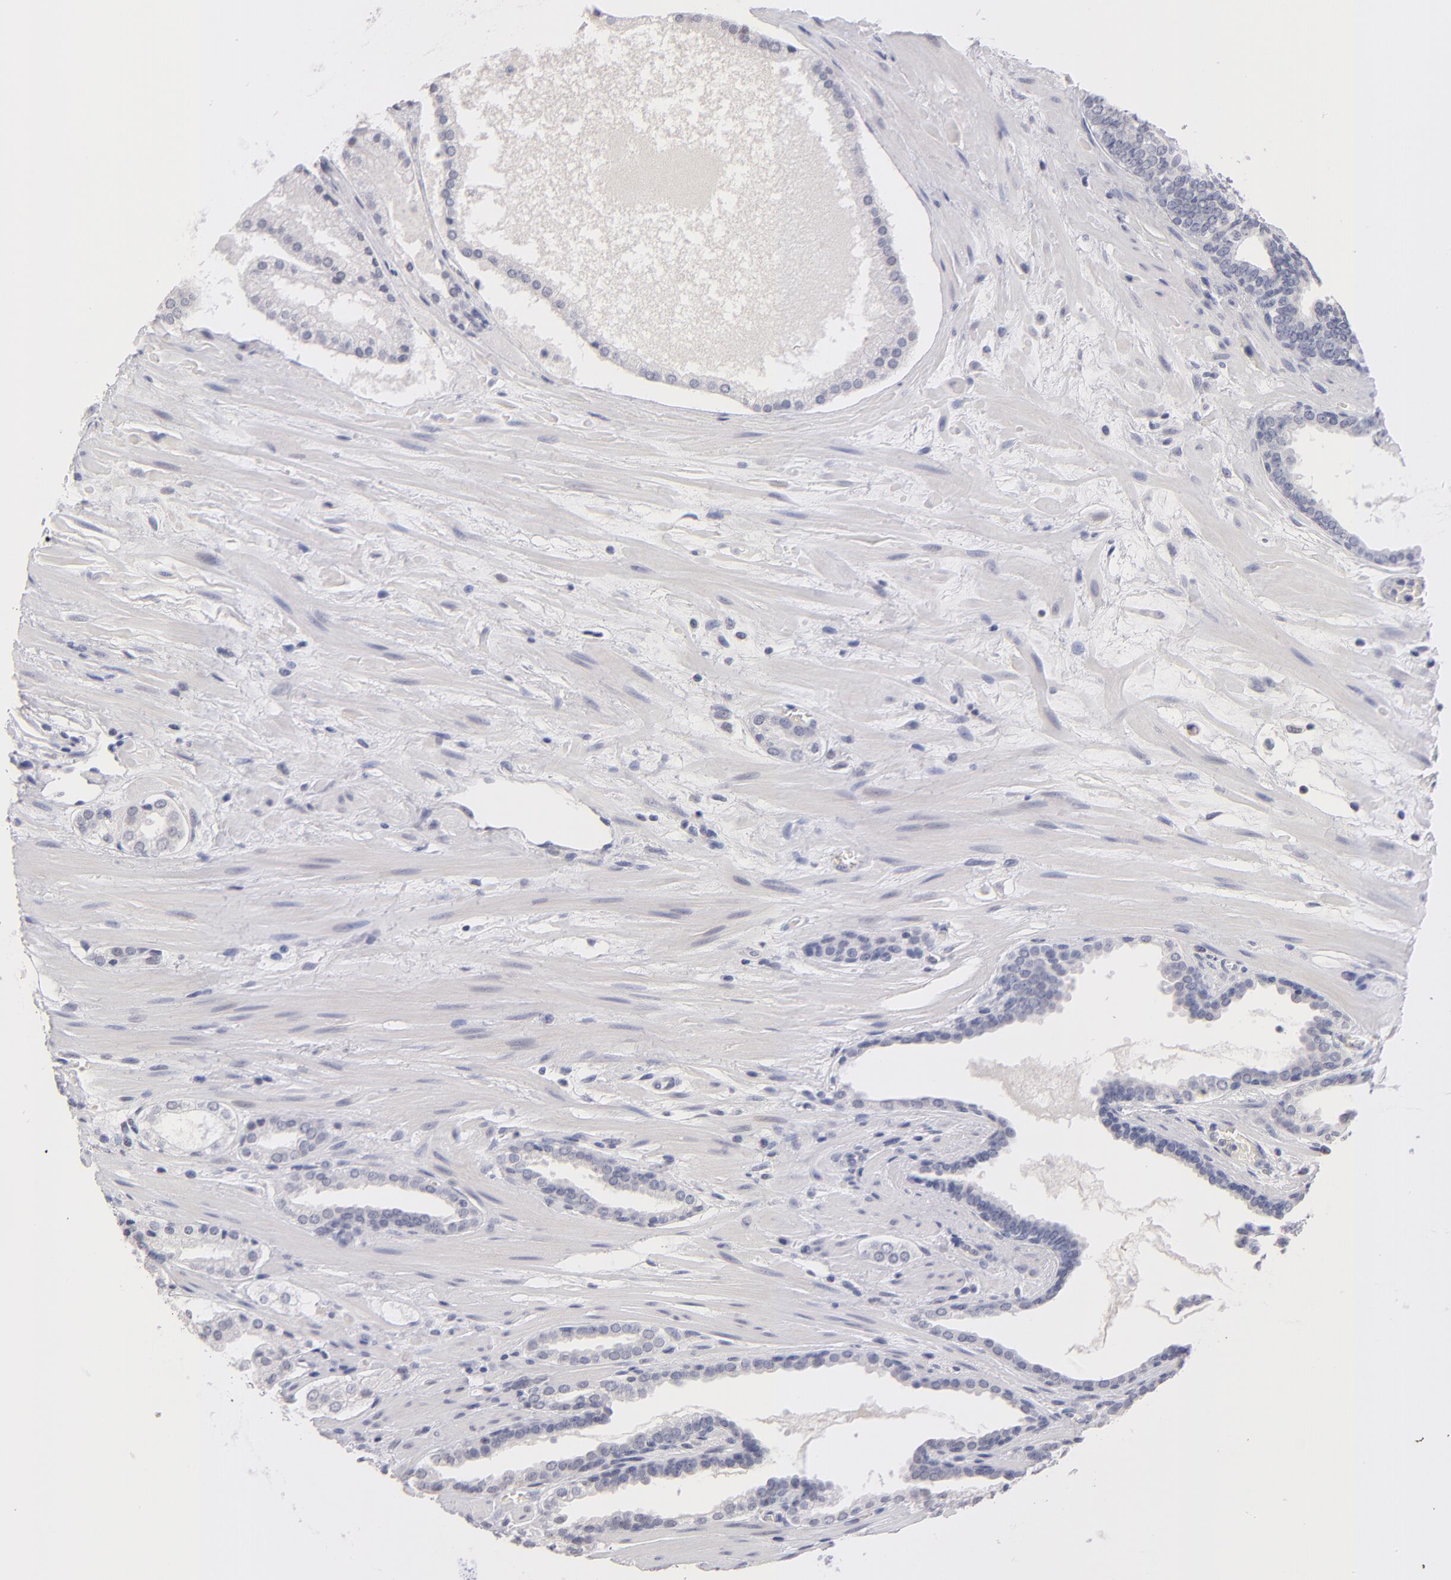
{"staining": {"intensity": "negative", "quantity": "none", "location": "none"}, "tissue": "prostate cancer", "cell_type": "Tumor cells", "image_type": "cancer", "snomed": [{"axis": "morphology", "description": "Adenocarcinoma, Medium grade"}, {"axis": "topography", "description": "Prostate"}], "caption": "Immunohistochemistry (IHC) of human prostate adenocarcinoma (medium-grade) shows no staining in tumor cells.", "gene": "TEX11", "patient": {"sex": "male", "age": 60}}